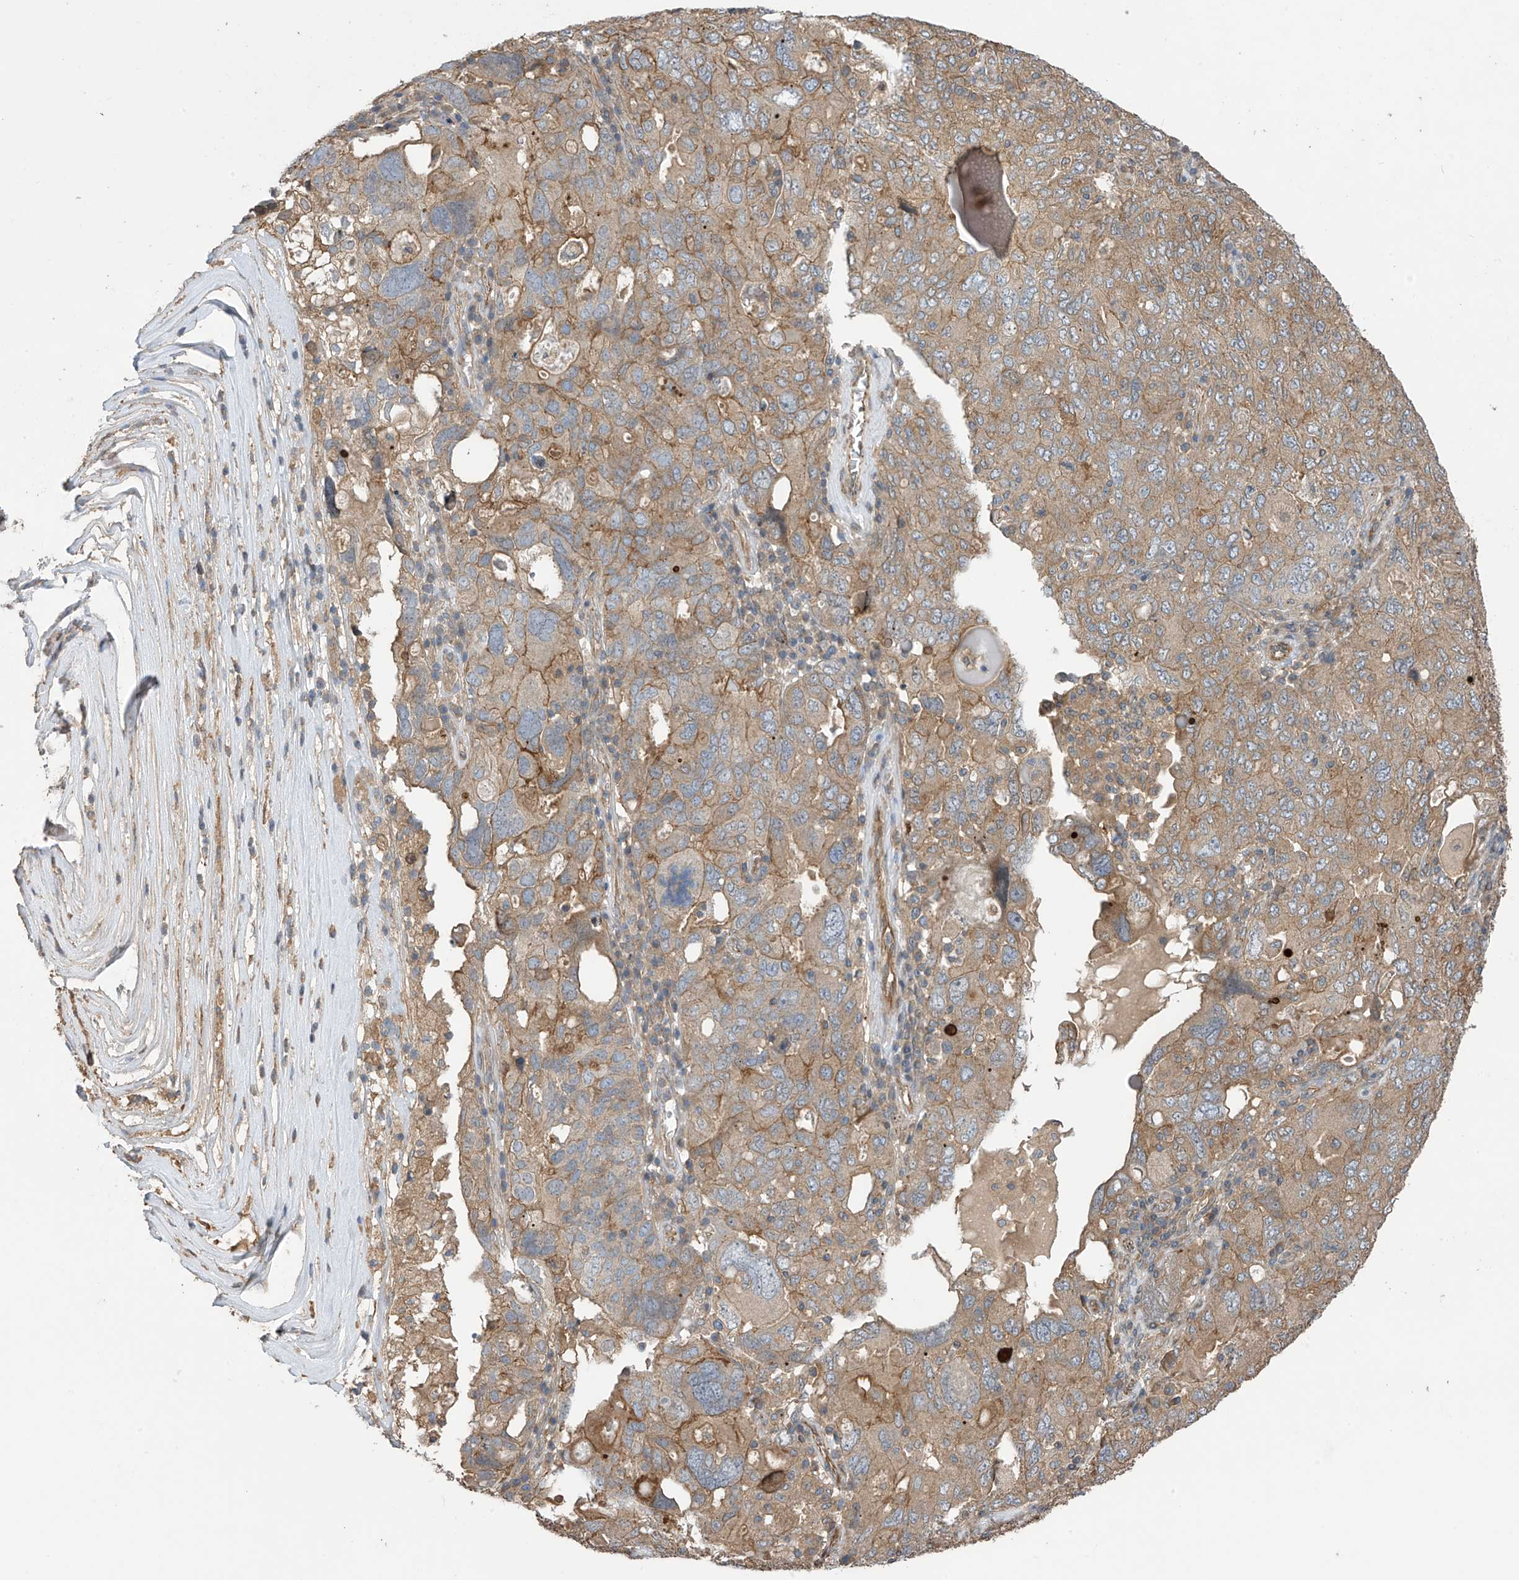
{"staining": {"intensity": "moderate", "quantity": ">75%", "location": "cytoplasmic/membranous"}, "tissue": "ovarian cancer", "cell_type": "Tumor cells", "image_type": "cancer", "snomed": [{"axis": "morphology", "description": "Carcinoma, endometroid"}, {"axis": "topography", "description": "Ovary"}], "caption": "A photomicrograph of human ovarian cancer stained for a protein reveals moderate cytoplasmic/membranous brown staining in tumor cells.", "gene": "PHACTR4", "patient": {"sex": "female", "age": 62}}